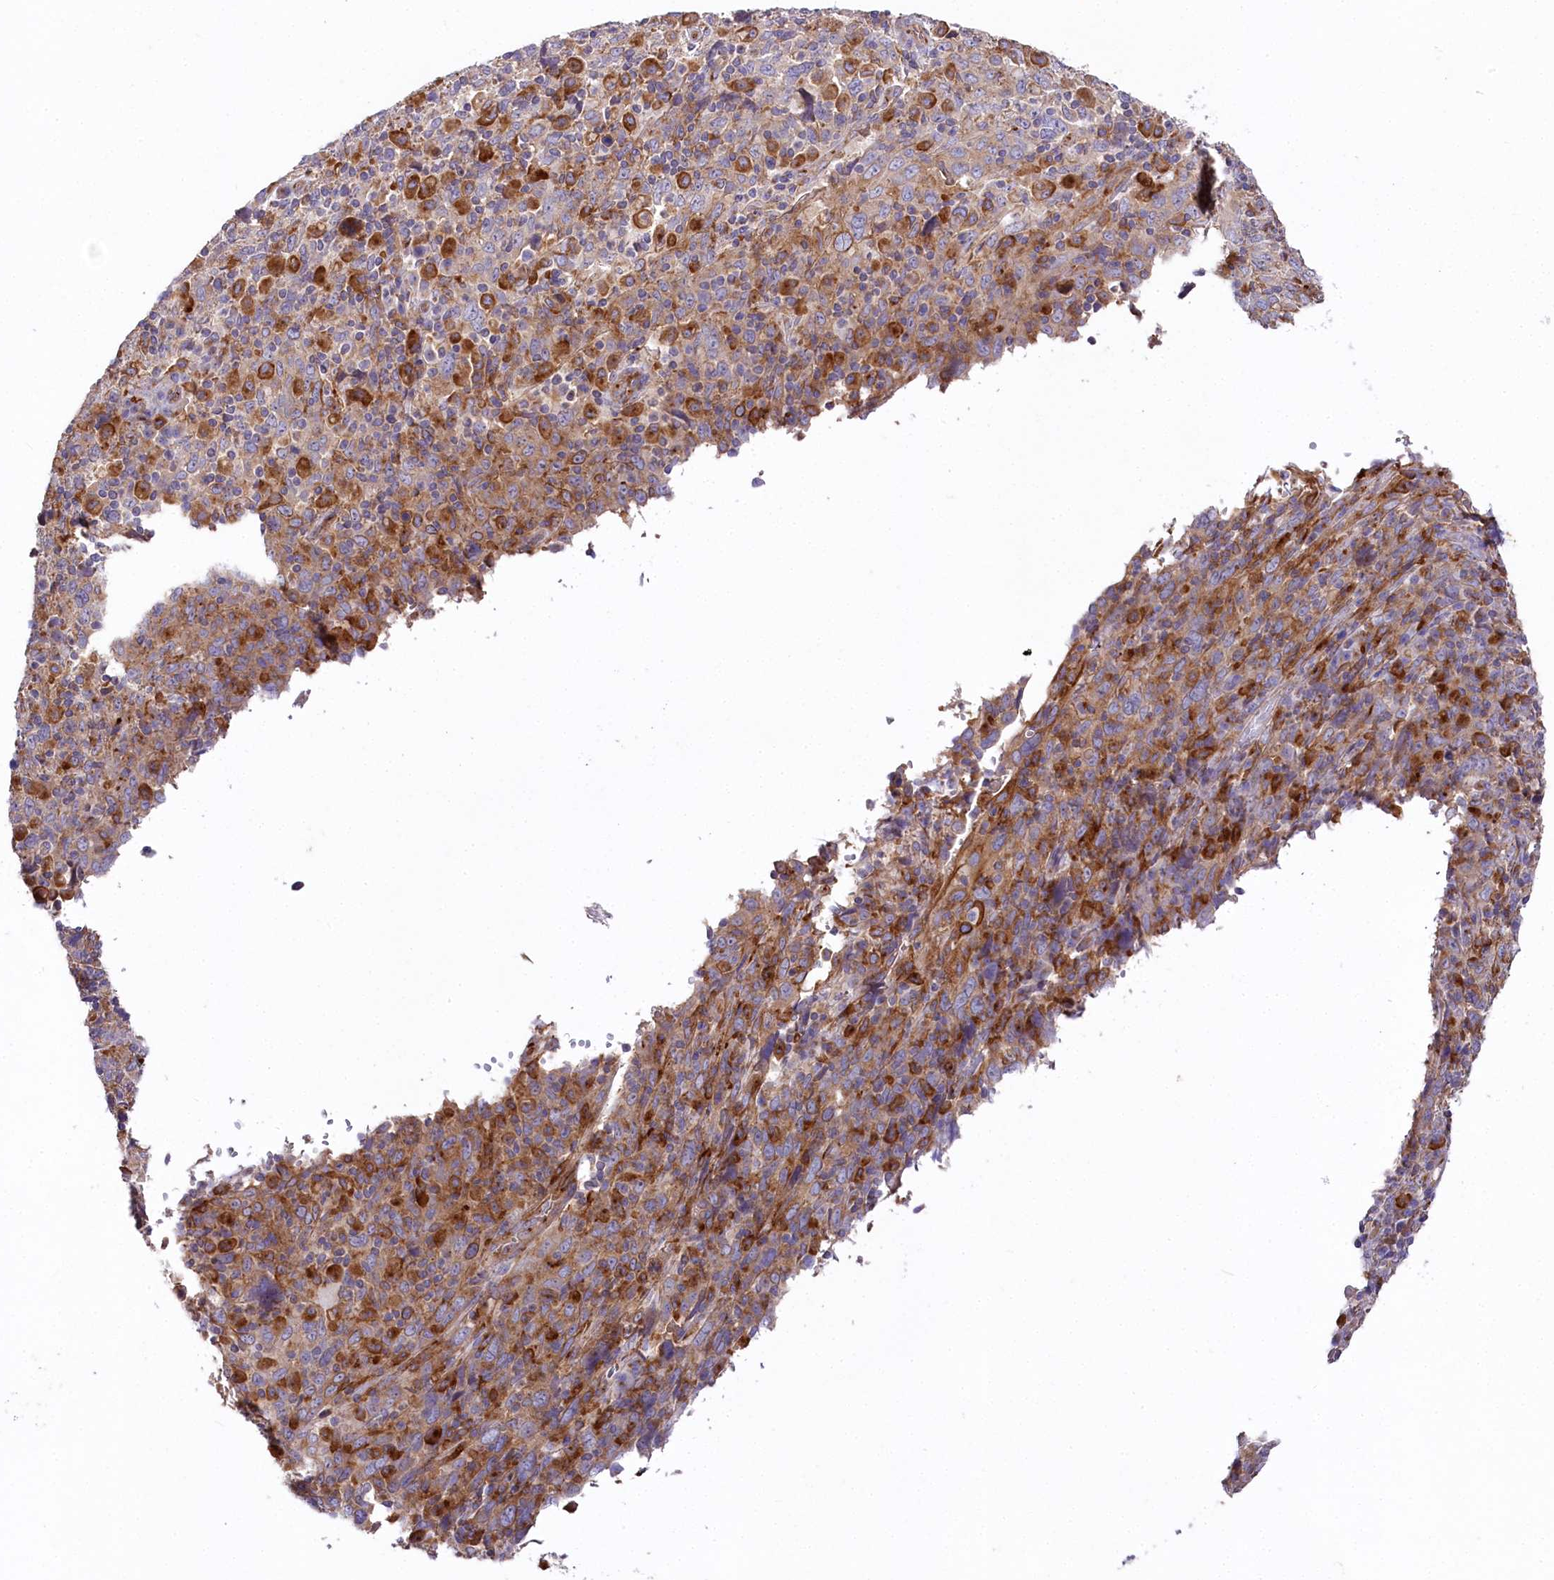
{"staining": {"intensity": "strong", "quantity": "25%-75%", "location": "cytoplasmic/membranous"}, "tissue": "cervical cancer", "cell_type": "Tumor cells", "image_type": "cancer", "snomed": [{"axis": "morphology", "description": "Squamous cell carcinoma, NOS"}, {"axis": "topography", "description": "Cervix"}], "caption": "Tumor cells display high levels of strong cytoplasmic/membranous positivity in approximately 25%-75% of cells in squamous cell carcinoma (cervical).", "gene": "STX6", "patient": {"sex": "female", "age": 46}}